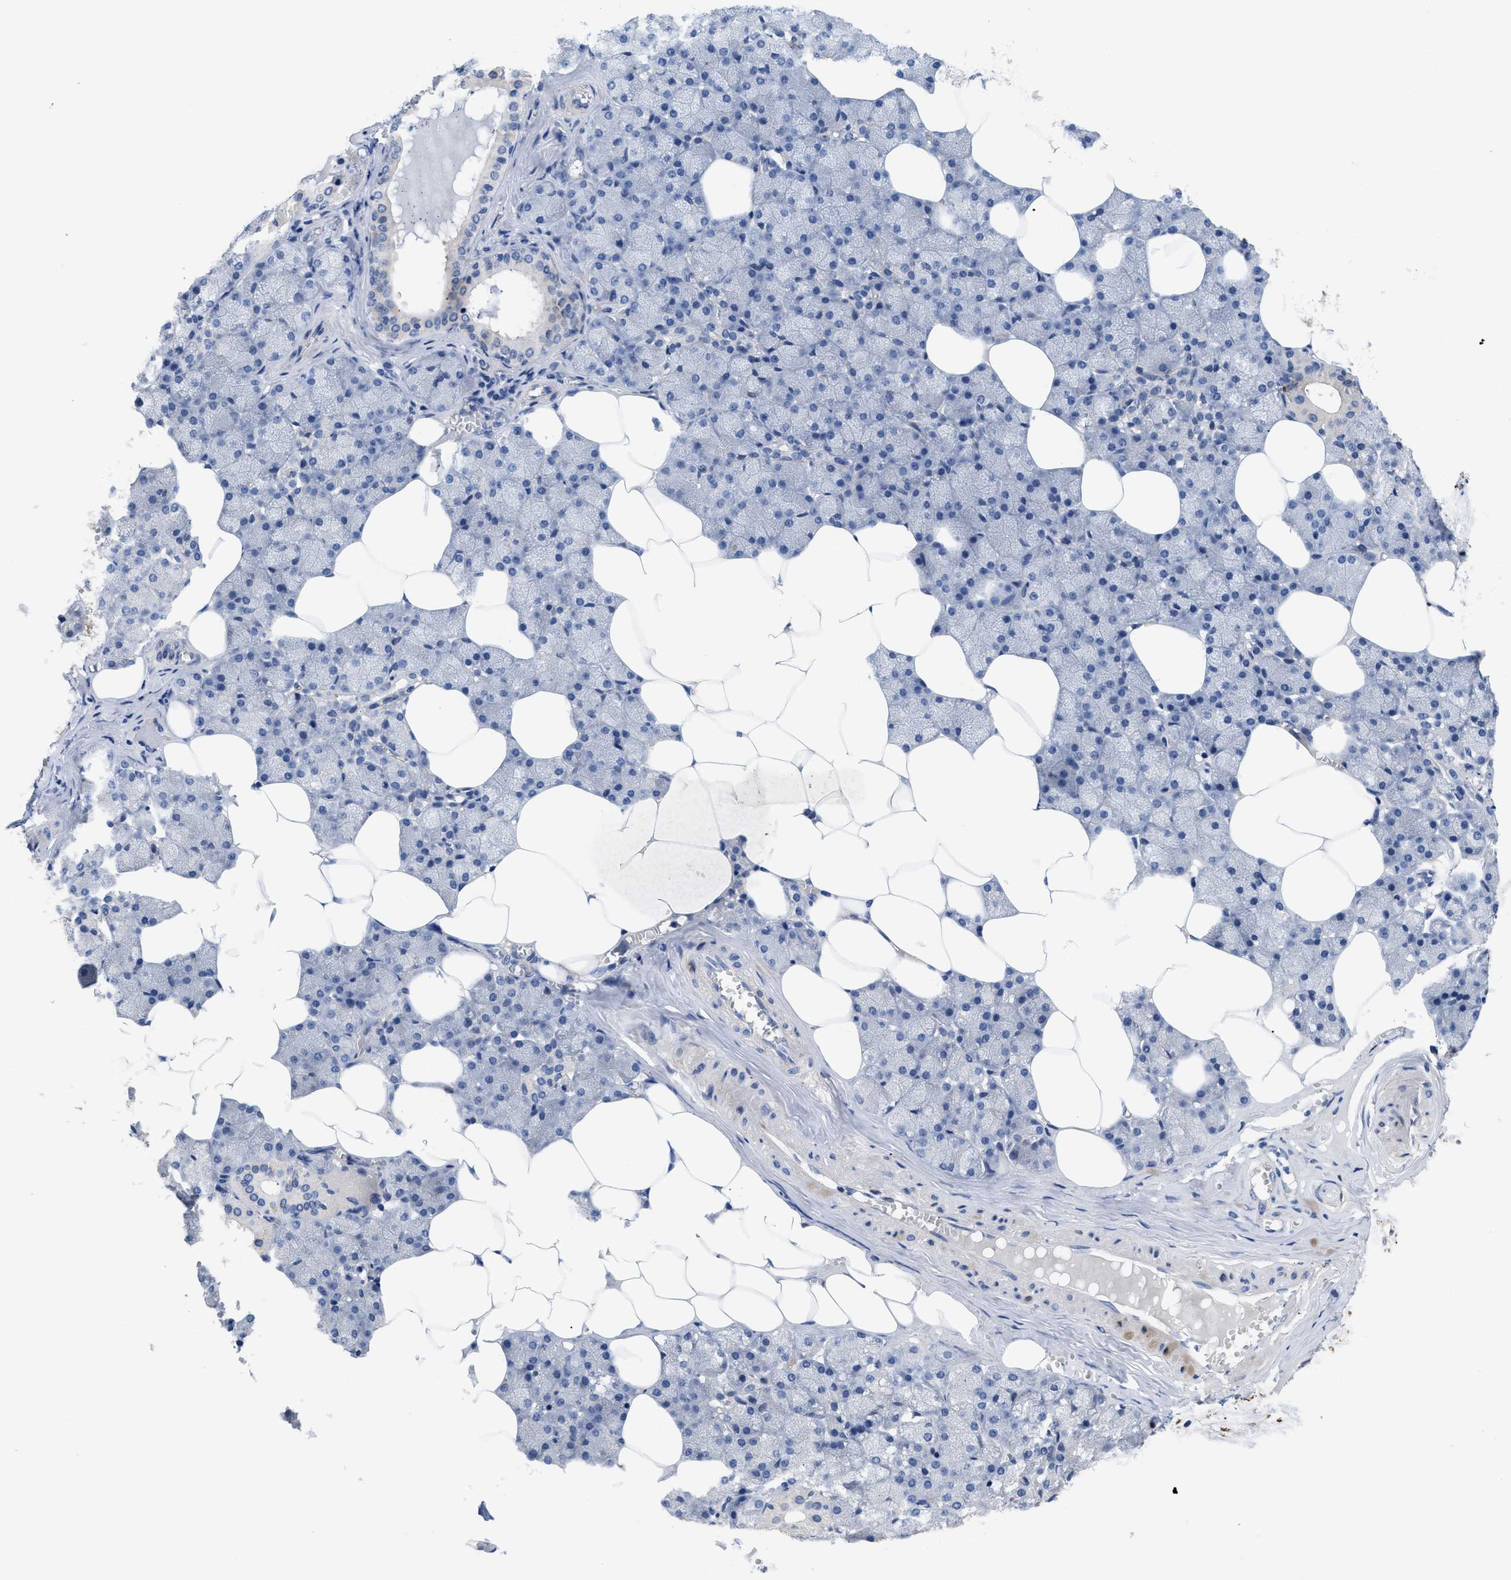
{"staining": {"intensity": "negative", "quantity": "none", "location": "none"}, "tissue": "salivary gland", "cell_type": "Glandular cells", "image_type": "normal", "snomed": [{"axis": "morphology", "description": "Normal tissue, NOS"}, {"axis": "topography", "description": "Salivary gland"}], "caption": "A high-resolution image shows immunohistochemistry staining of benign salivary gland, which exhibits no significant positivity in glandular cells.", "gene": "SQLE", "patient": {"sex": "male", "age": 62}}